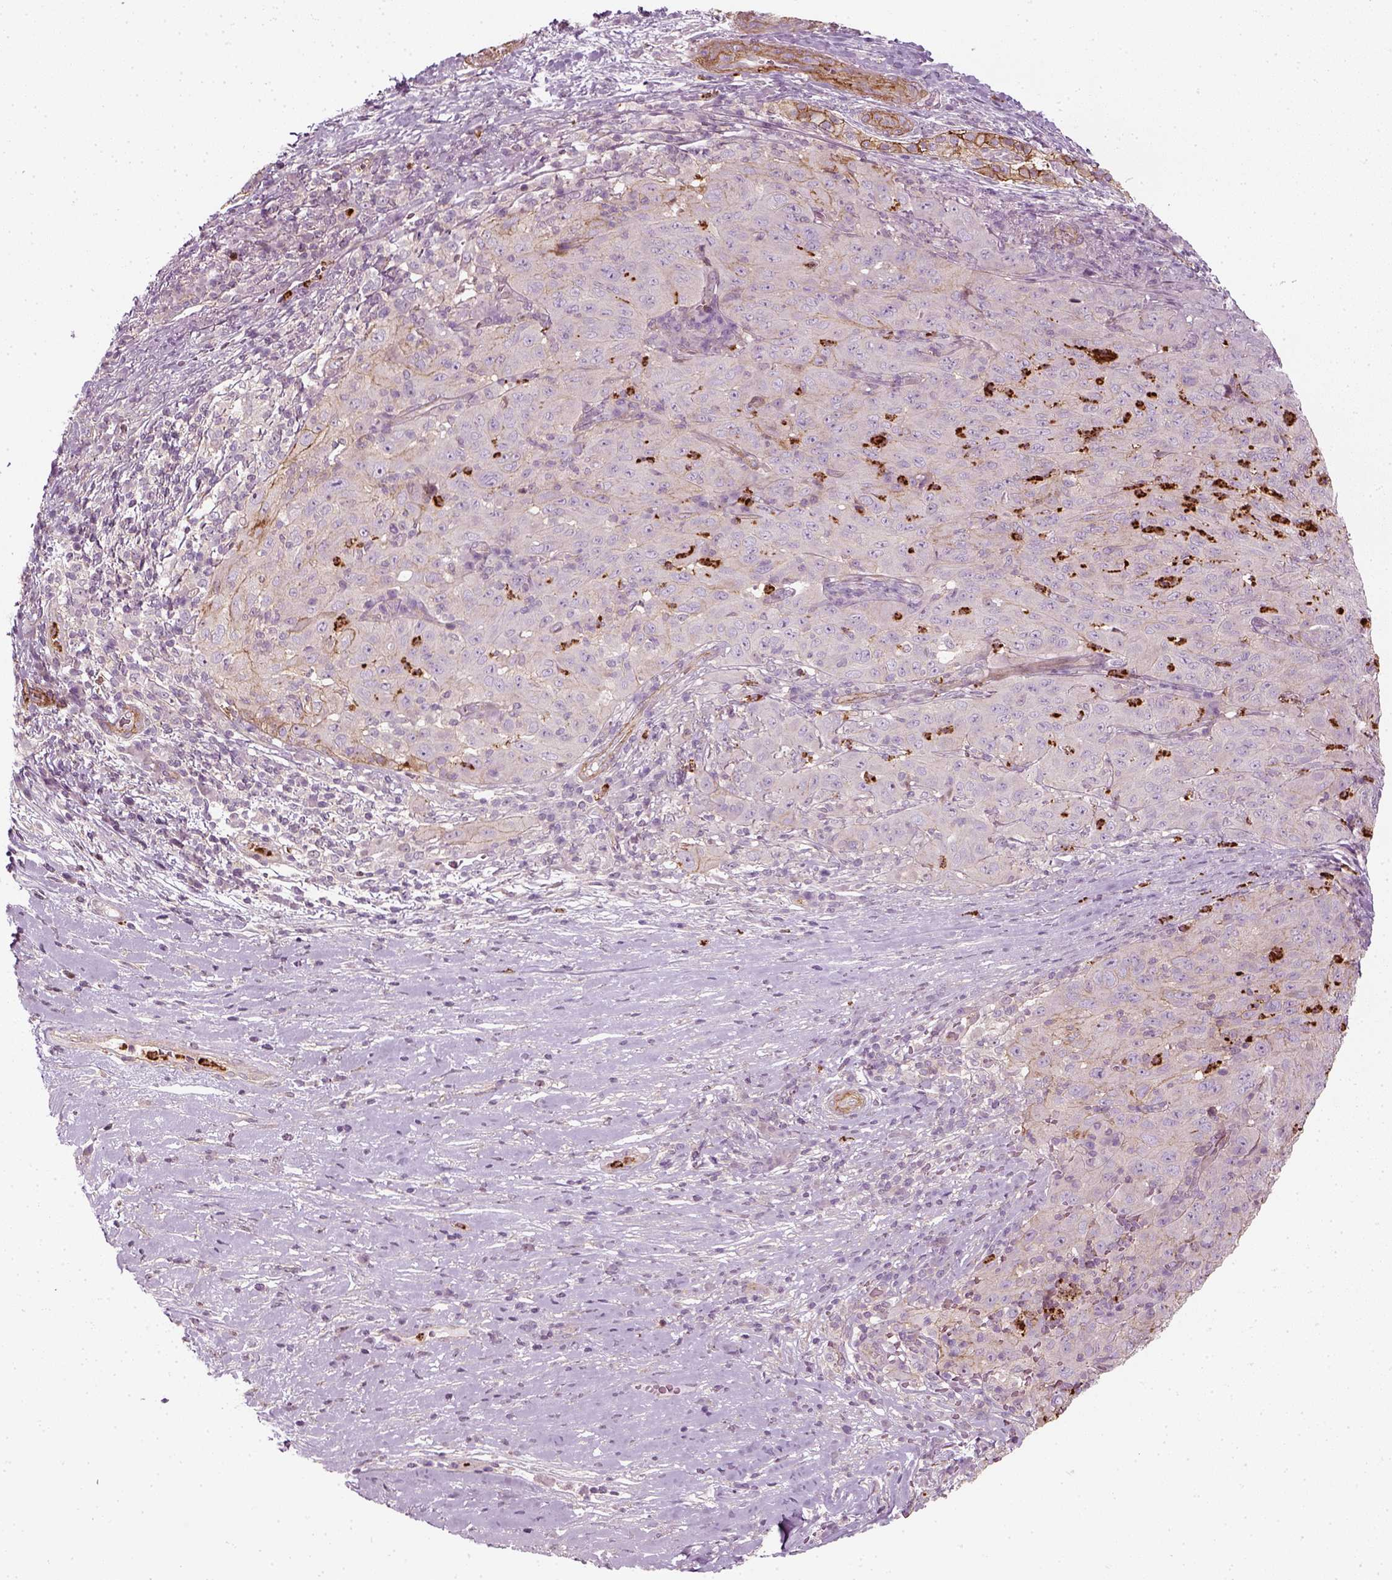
{"staining": {"intensity": "moderate", "quantity": "<25%", "location": "cytoplasmic/membranous"}, "tissue": "pancreatic cancer", "cell_type": "Tumor cells", "image_type": "cancer", "snomed": [{"axis": "morphology", "description": "Adenocarcinoma, NOS"}, {"axis": "topography", "description": "Pancreas"}], "caption": "DAB immunohistochemical staining of pancreatic adenocarcinoma reveals moderate cytoplasmic/membranous protein expression in about <25% of tumor cells.", "gene": "NPTN", "patient": {"sex": "male", "age": 63}}